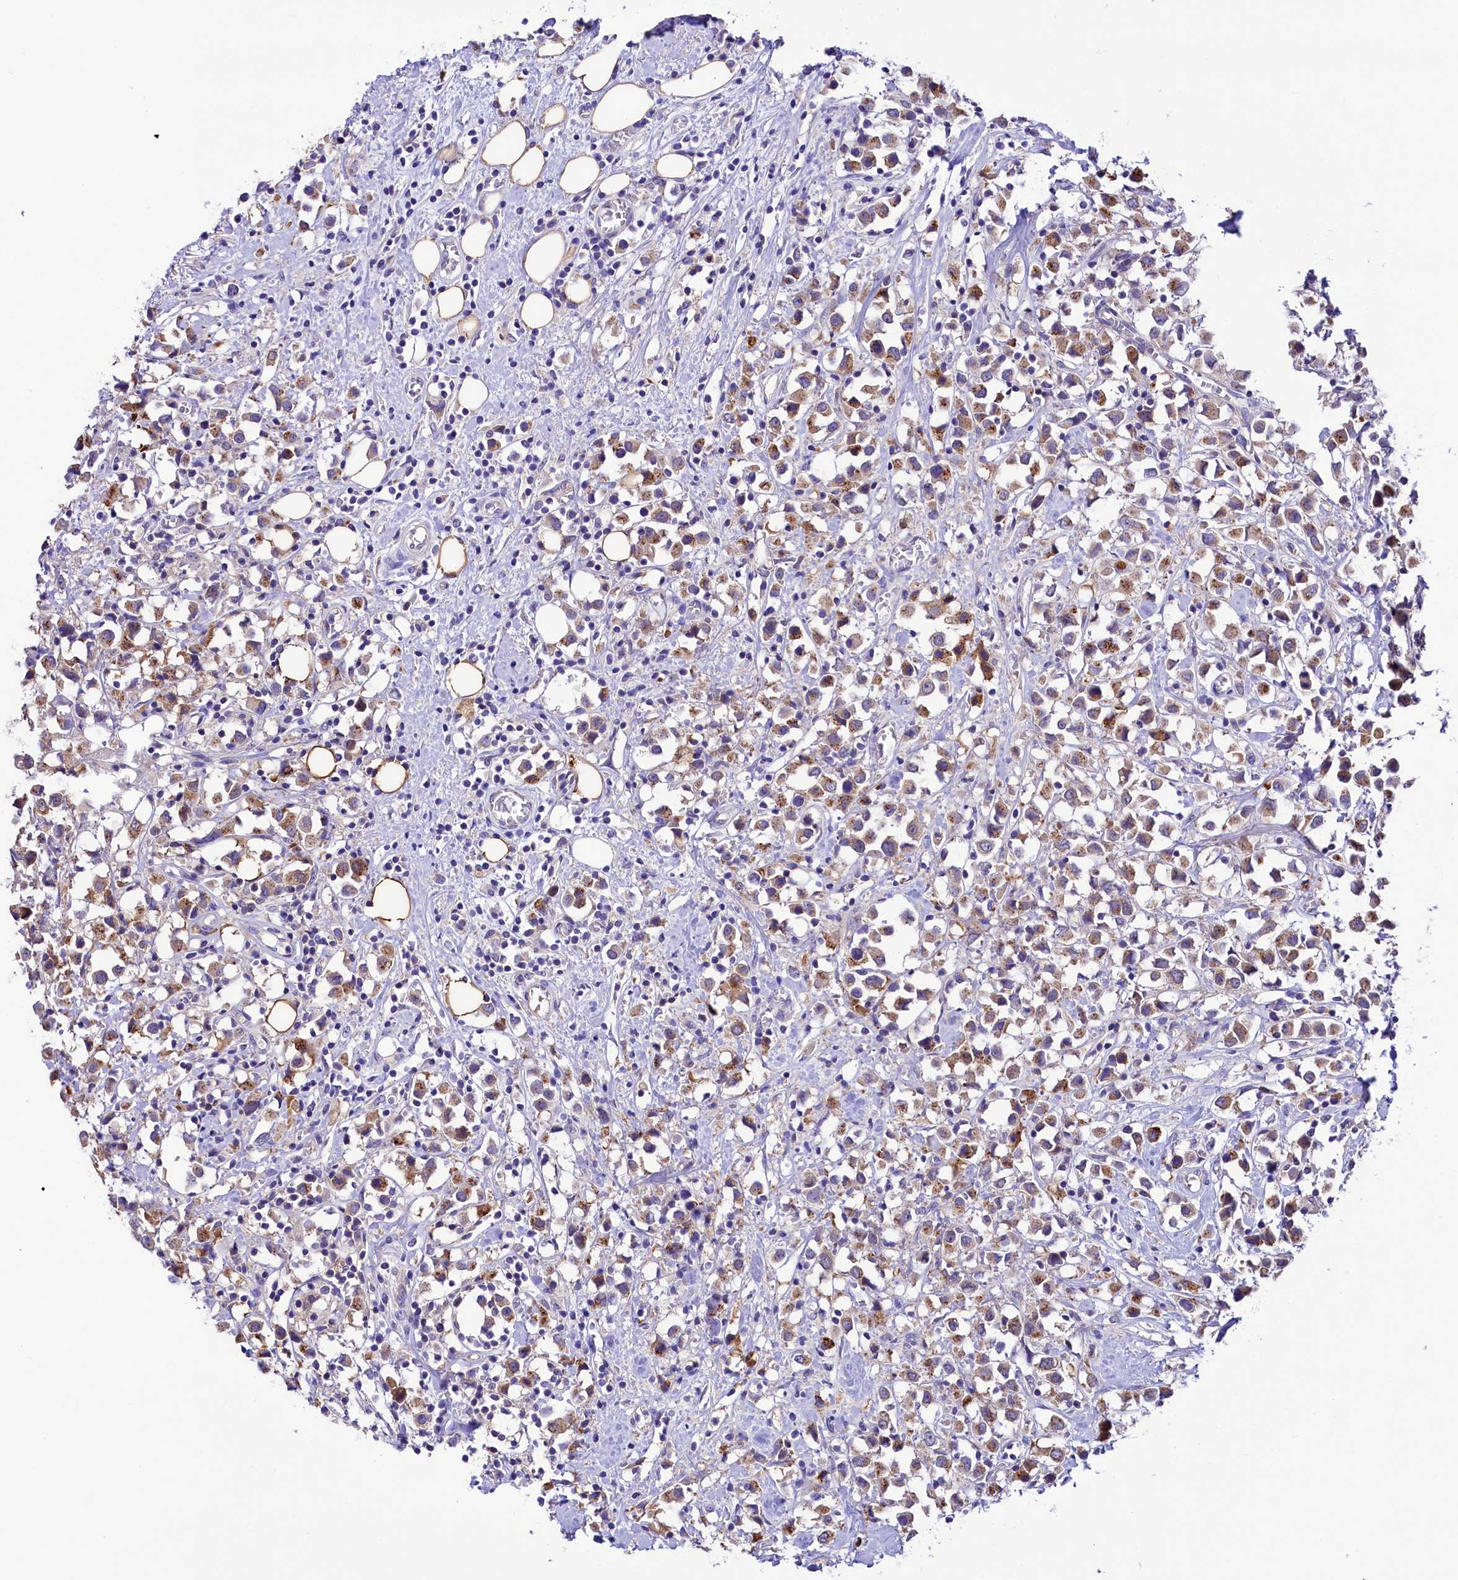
{"staining": {"intensity": "moderate", "quantity": "25%-75%", "location": "cytoplasmic/membranous"}, "tissue": "breast cancer", "cell_type": "Tumor cells", "image_type": "cancer", "snomed": [{"axis": "morphology", "description": "Duct carcinoma"}, {"axis": "topography", "description": "Breast"}], "caption": "A brown stain highlights moderate cytoplasmic/membranous expression of a protein in human breast invasive ductal carcinoma tumor cells. (DAB IHC, brown staining for protein, blue staining for nuclei).", "gene": "ABHD5", "patient": {"sex": "female", "age": 61}}